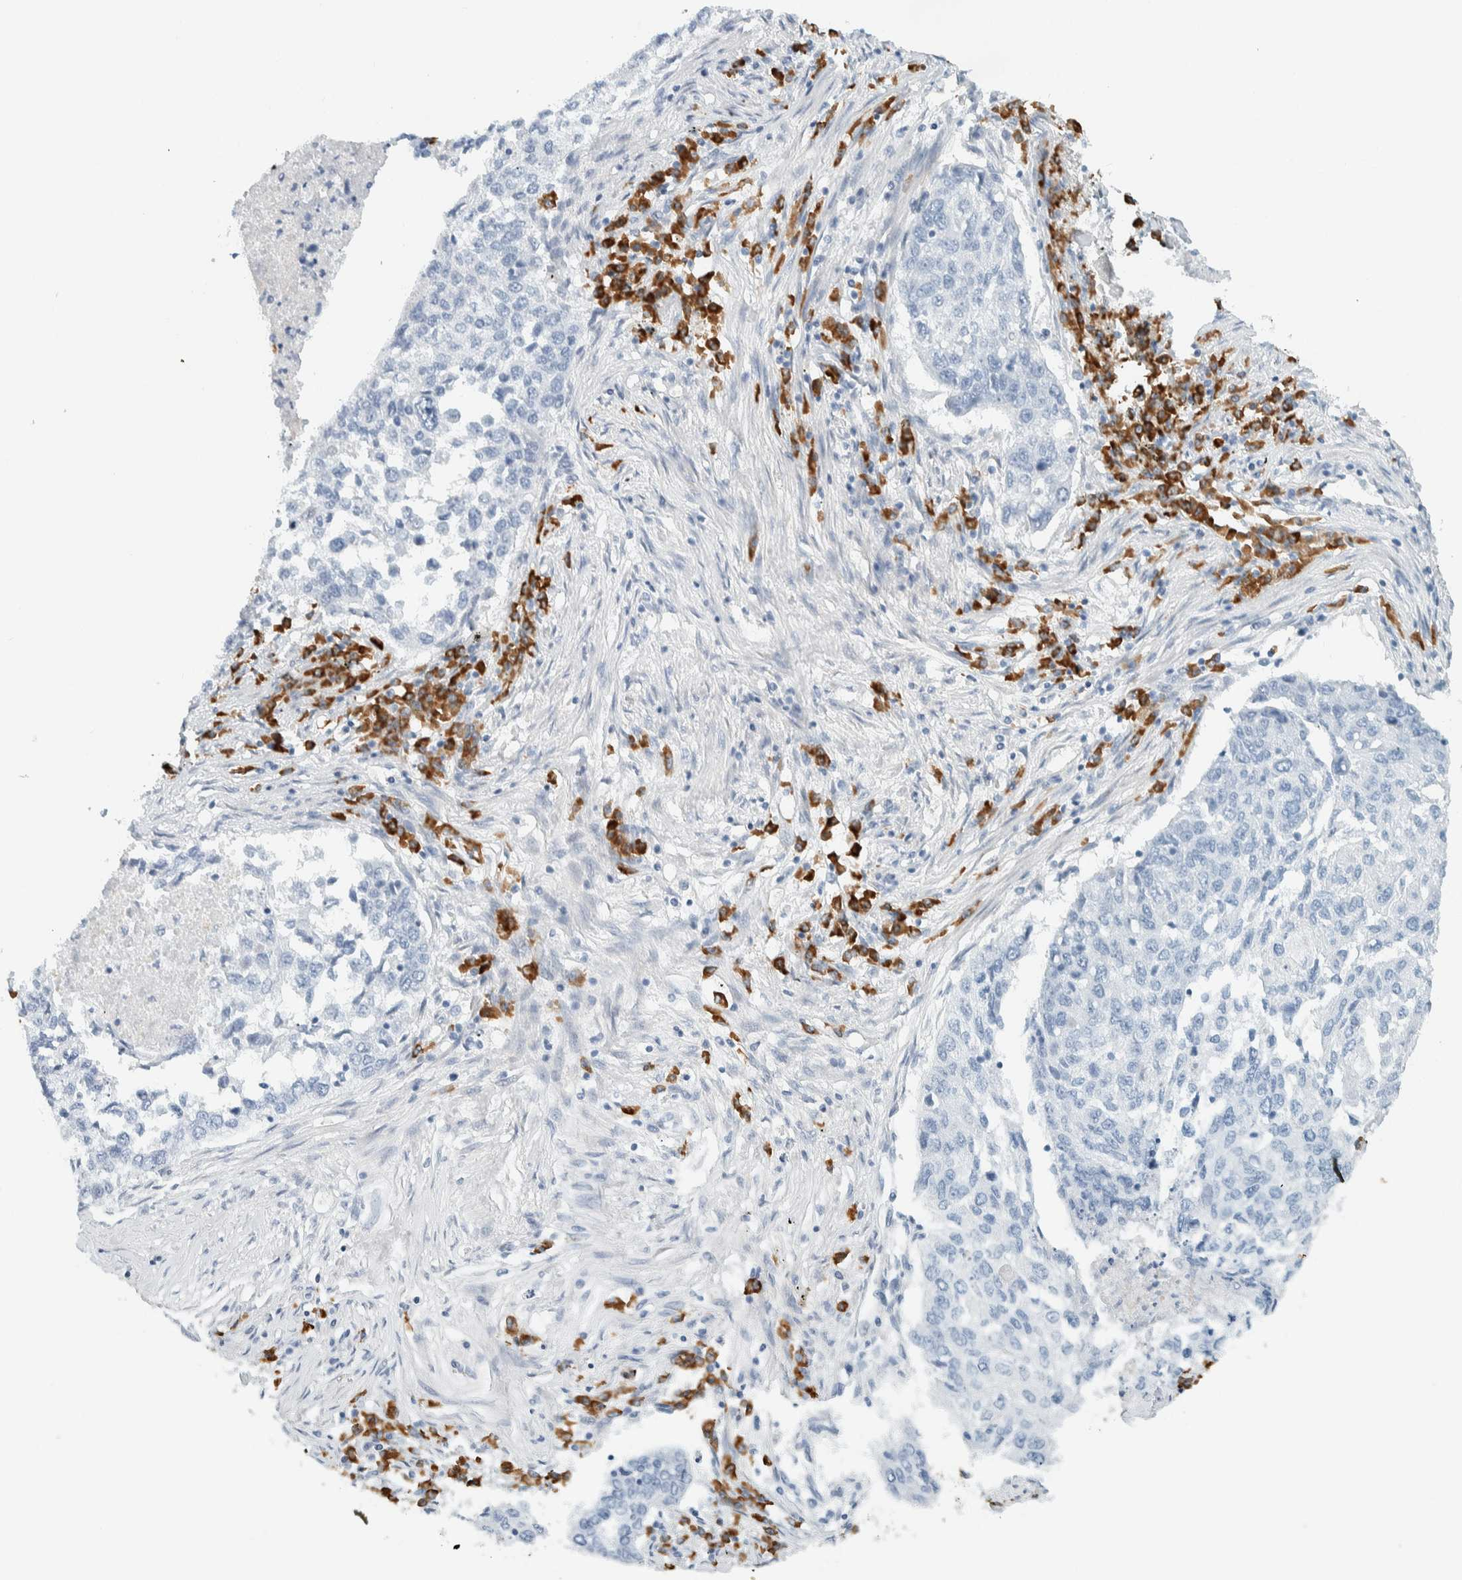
{"staining": {"intensity": "negative", "quantity": "none", "location": "none"}, "tissue": "lung cancer", "cell_type": "Tumor cells", "image_type": "cancer", "snomed": [{"axis": "morphology", "description": "Squamous cell carcinoma, NOS"}, {"axis": "topography", "description": "Lung"}], "caption": "A histopathology image of lung cancer (squamous cell carcinoma) stained for a protein demonstrates no brown staining in tumor cells.", "gene": "ARHGAP27", "patient": {"sex": "female", "age": 63}}